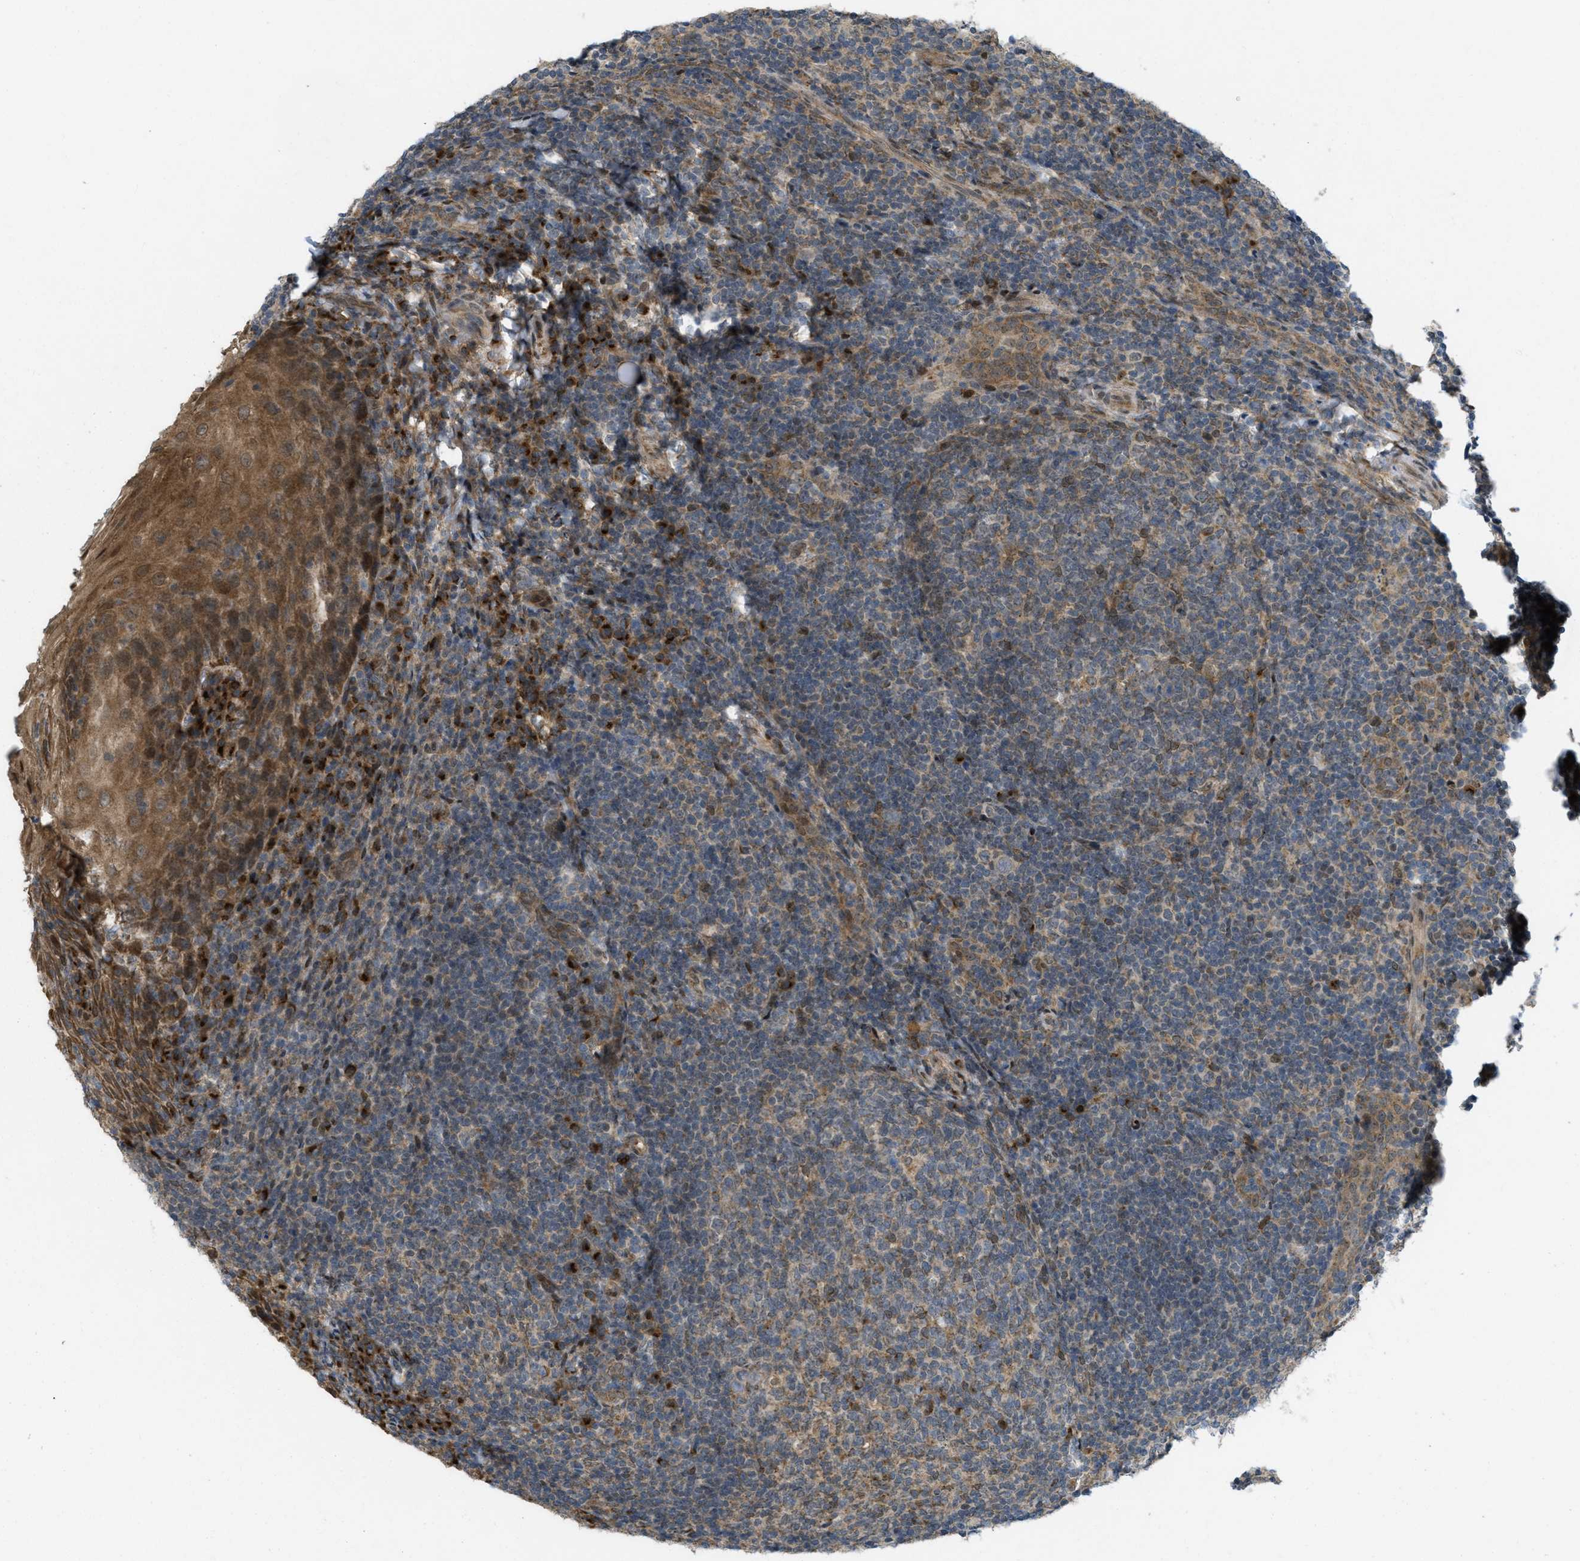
{"staining": {"intensity": "moderate", "quantity": "<25%", "location": "cytoplasmic/membranous"}, "tissue": "tonsil", "cell_type": "Germinal center cells", "image_type": "normal", "snomed": [{"axis": "morphology", "description": "Normal tissue, NOS"}, {"axis": "topography", "description": "Tonsil"}], "caption": "A micrograph showing moderate cytoplasmic/membranous positivity in about <25% of germinal center cells in unremarkable tonsil, as visualized by brown immunohistochemical staining.", "gene": "IFNLR1", "patient": {"sex": "male", "age": 37}}